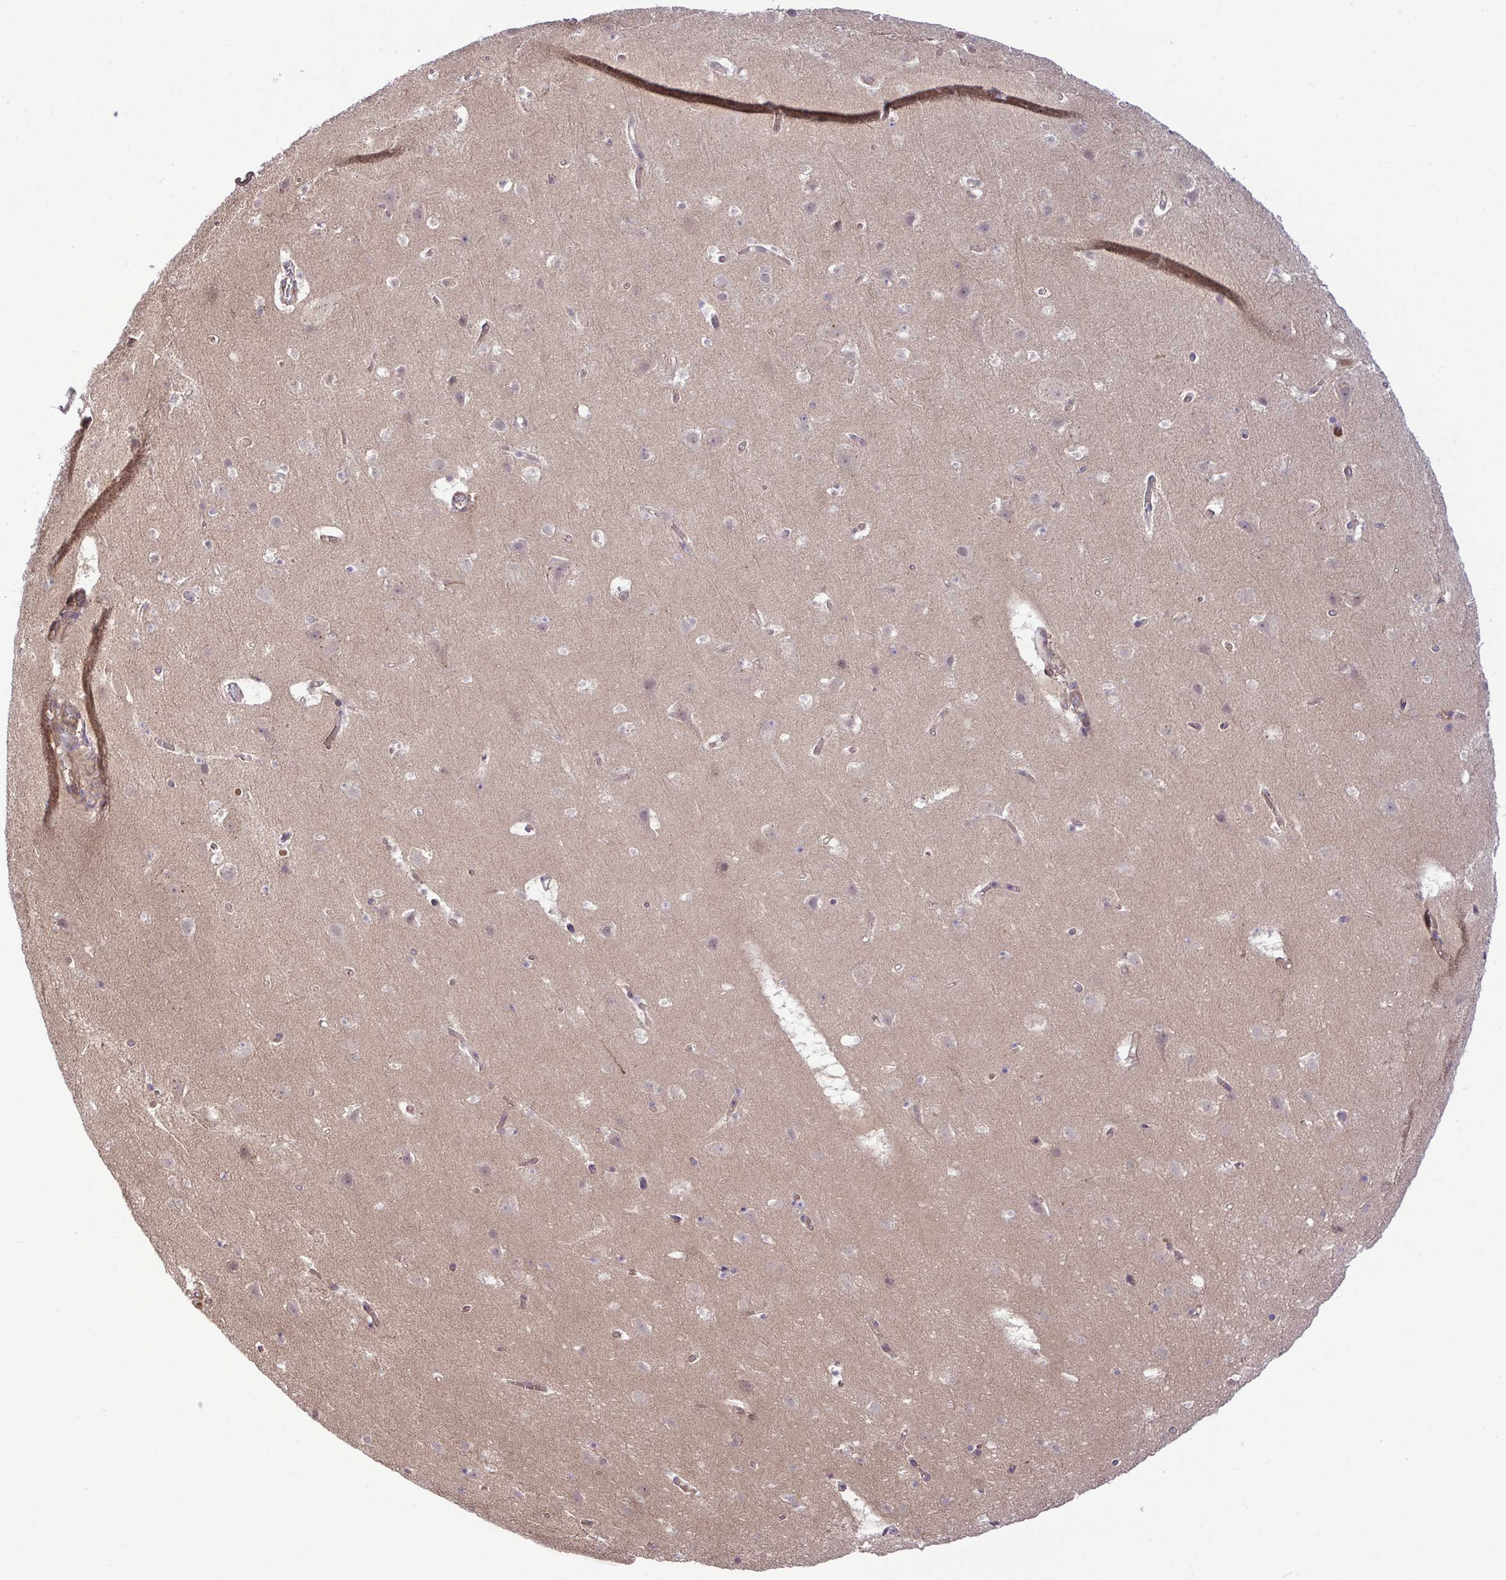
{"staining": {"intensity": "moderate", "quantity": "<25%", "location": "cytoplasmic/membranous"}, "tissue": "cerebral cortex", "cell_type": "Endothelial cells", "image_type": "normal", "snomed": [{"axis": "morphology", "description": "Normal tissue, NOS"}, {"axis": "topography", "description": "Cerebral cortex"}], "caption": "The photomicrograph exhibits staining of normal cerebral cortex, revealing moderate cytoplasmic/membranous protein staining (brown color) within endothelial cells.", "gene": "CMPK1", "patient": {"sex": "female", "age": 42}}